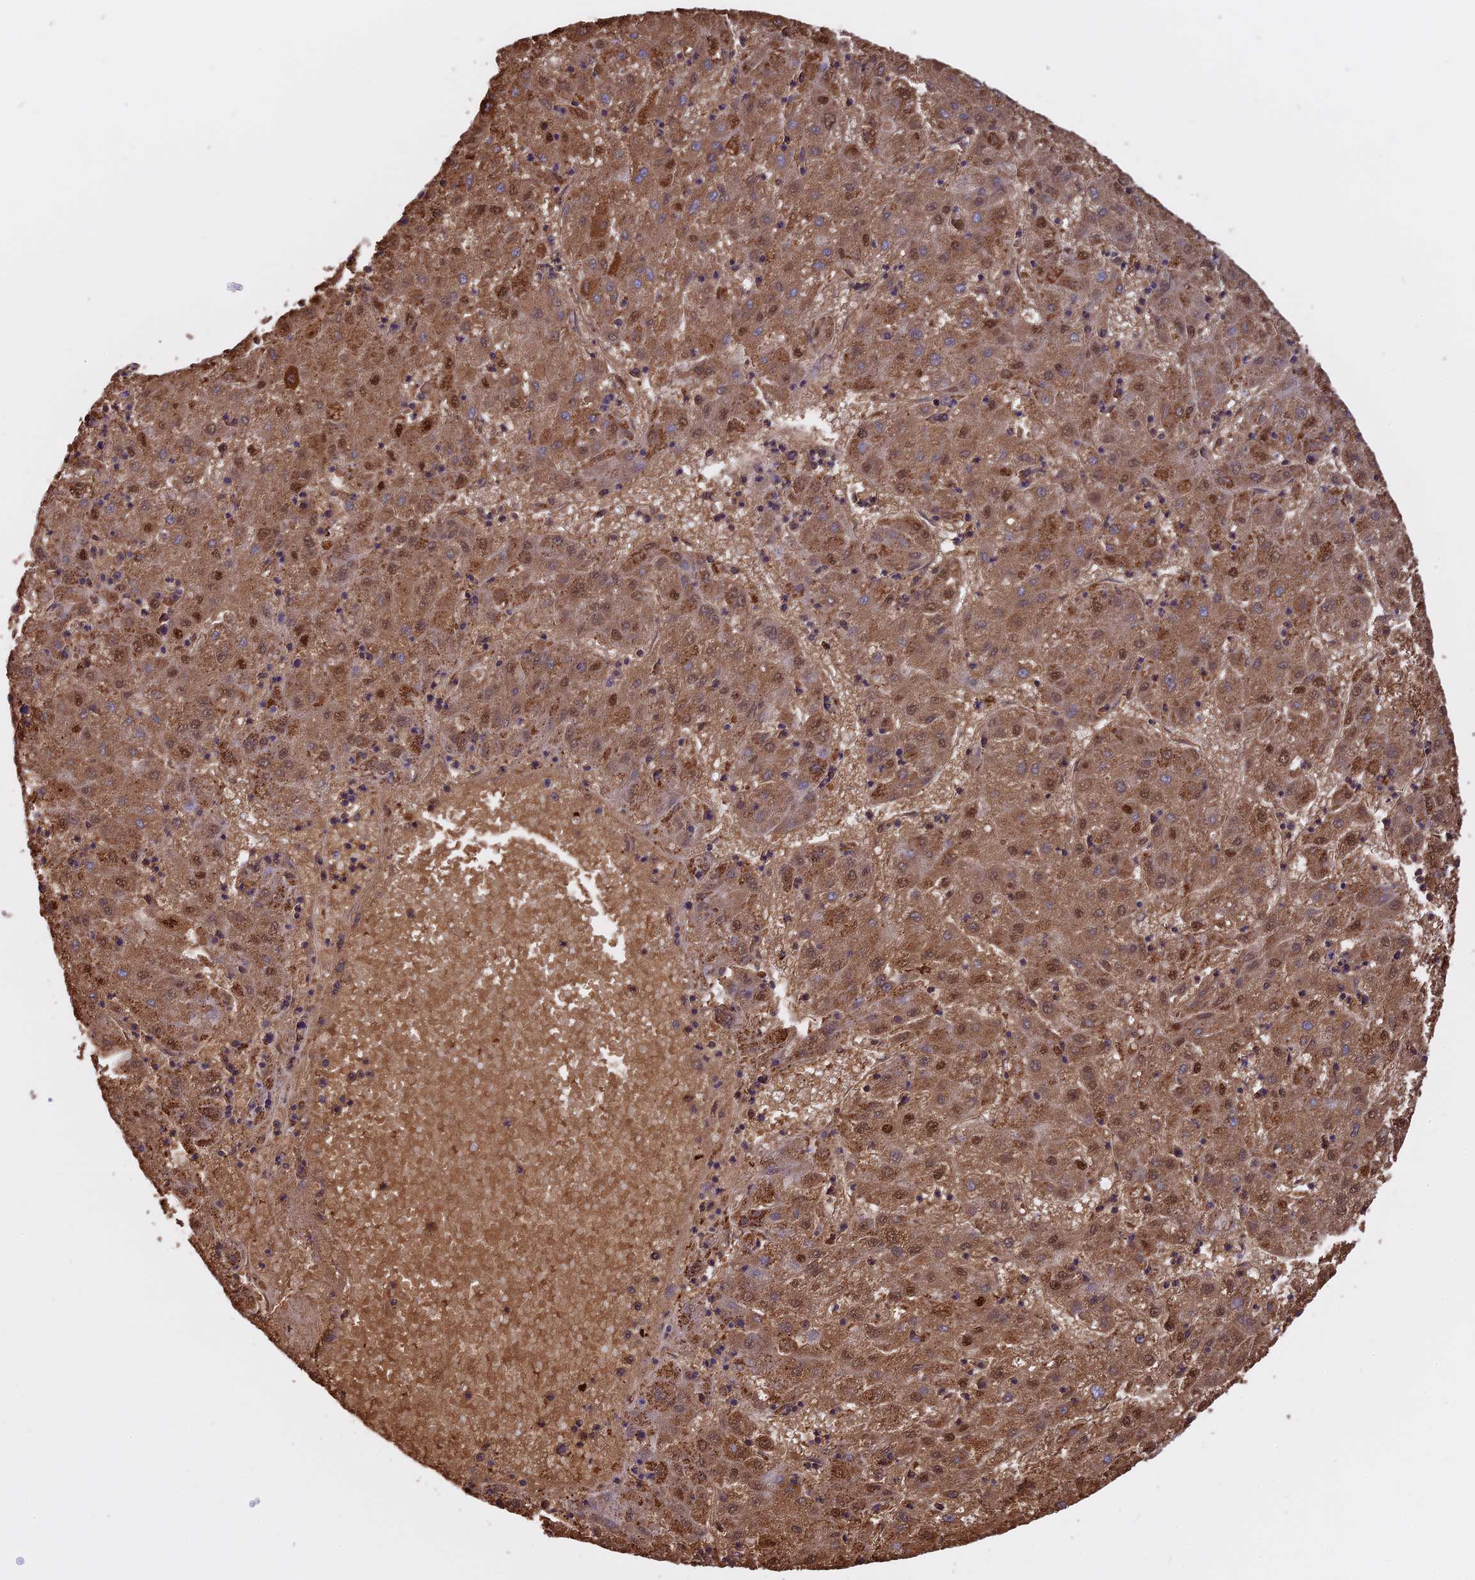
{"staining": {"intensity": "moderate", "quantity": ">75%", "location": "cytoplasmic/membranous,nuclear"}, "tissue": "liver cancer", "cell_type": "Tumor cells", "image_type": "cancer", "snomed": [{"axis": "morphology", "description": "Carcinoma, Hepatocellular, NOS"}, {"axis": "topography", "description": "Liver"}], "caption": "Liver cancer (hepatocellular carcinoma) stained for a protein (brown) displays moderate cytoplasmic/membranous and nuclear positive expression in approximately >75% of tumor cells.", "gene": "KCNG1", "patient": {"sex": "male", "age": 72}}